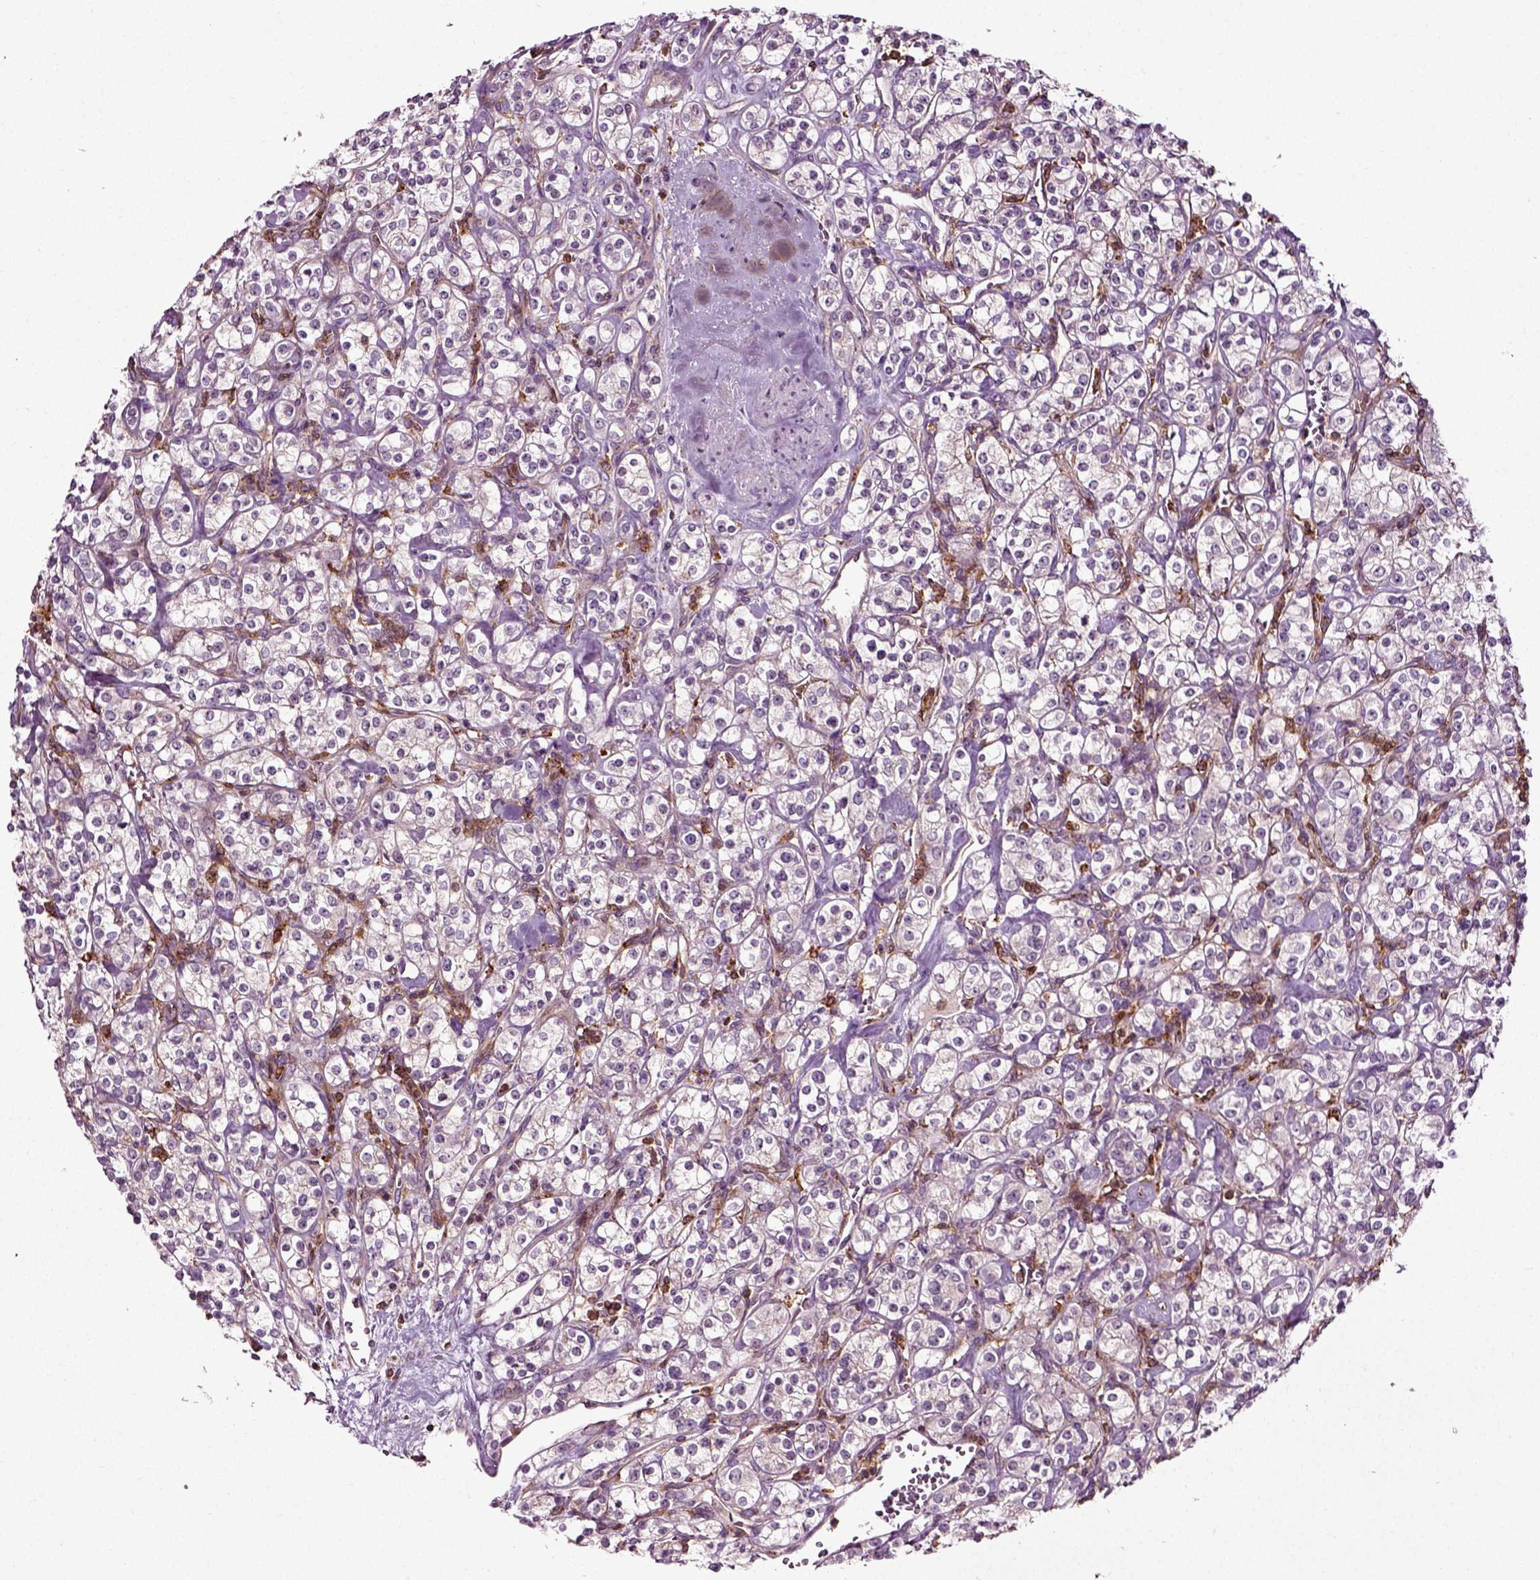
{"staining": {"intensity": "negative", "quantity": "none", "location": "none"}, "tissue": "renal cancer", "cell_type": "Tumor cells", "image_type": "cancer", "snomed": [{"axis": "morphology", "description": "Adenocarcinoma, NOS"}, {"axis": "topography", "description": "Kidney"}], "caption": "High power microscopy image of an immunohistochemistry (IHC) photomicrograph of adenocarcinoma (renal), revealing no significant expression in tumor cells. (DAB immunohistochemistry, high magnification).", "gene": "RHOF", "patient": {"sex": "male", "age": 77}}